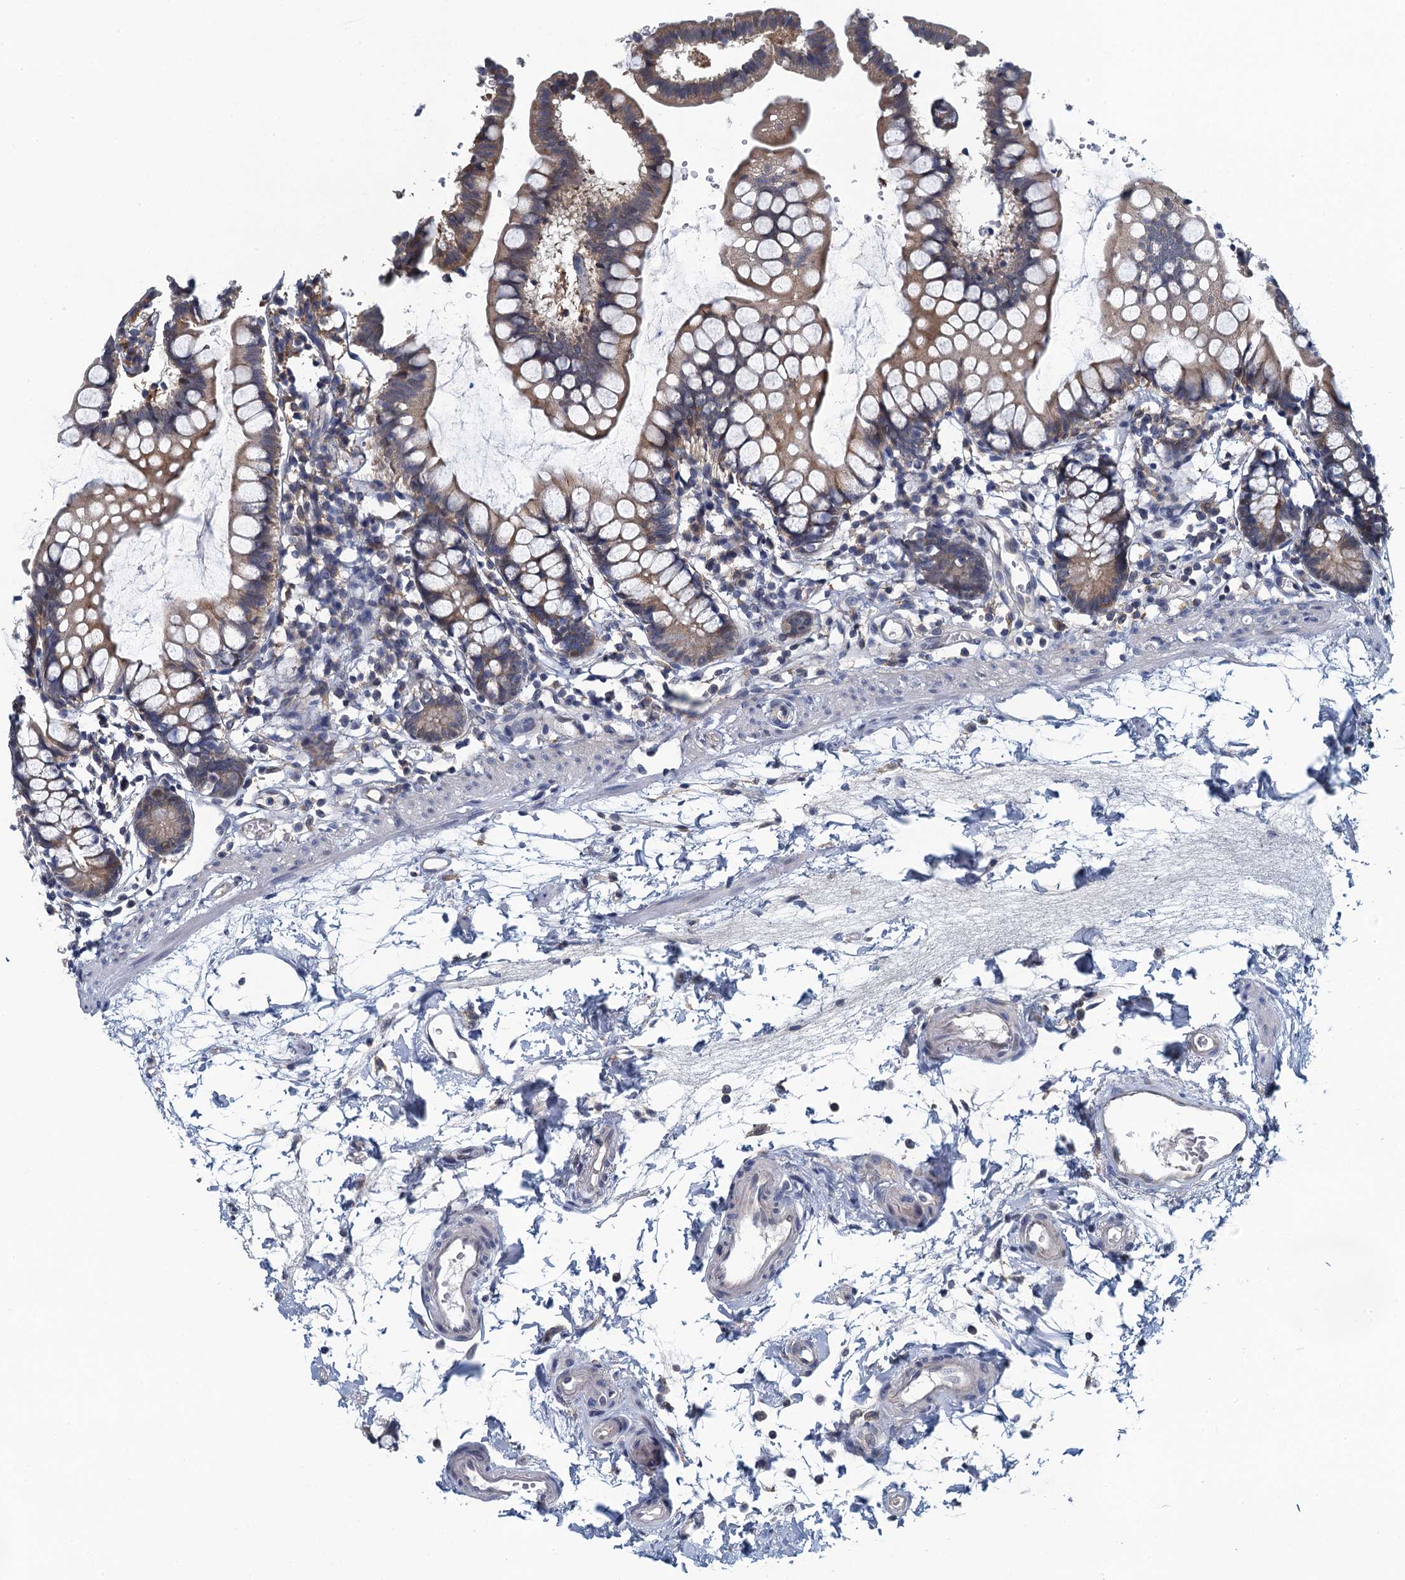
{"staining": {"intensity": "moderate", "quantity": "25%-75%", "location": "cytoplasmic/membranous"}, "tissue": "small intestine", "cell_type": "Glandular cells", "image_type": "normal", "snomed": [{"axis": "morphology", "description": "Normal tissue, NOS"}, {"axis": "topography", "description": "Small intestine"}], "caption": "High-power microscopy captured an IHC image of unremarkable small intestine, revealing moderate cytoplasmic/membranous positivity in approximately 25%-75% of glandular cells. The staining is performed using DAB (3,3'-diaminobenzidine) brown chromogen to label protein expression. The nuclei are counter-stained blue using hematoxylin.", "gene": "NCKAP1L", "patient": {"sex": "female", "age": 84}}